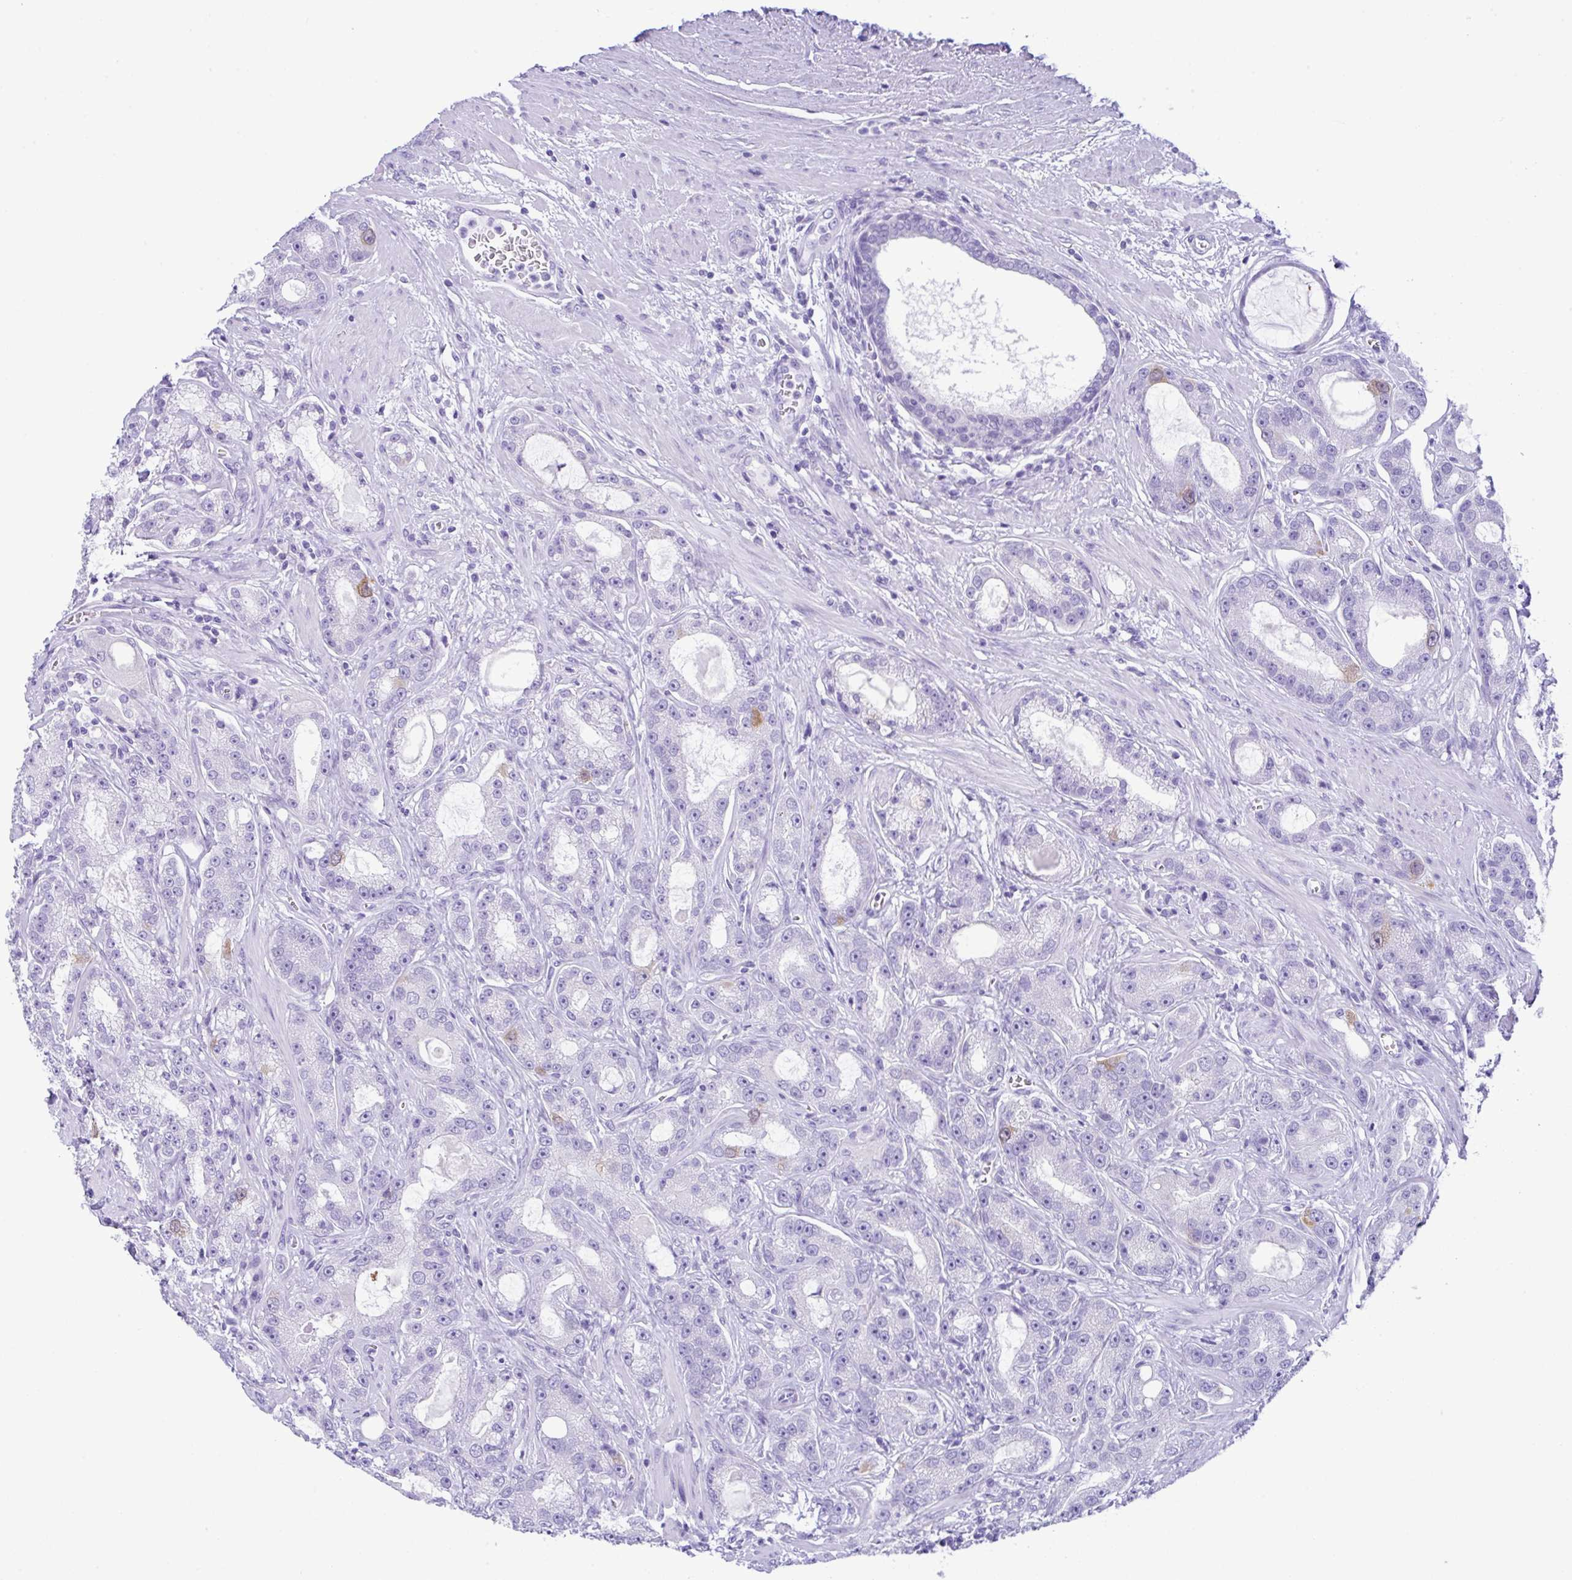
{"staining": {"intensity": "moderate", "quantity": "<25%", "location": "cytoplasmic/membranous"}, "tissue": "prostate cancer", "cell_type": "Tumor cells", "image_type": "cancer", "snomed": [{"axis": "morphology", "description": "Adenocarcinoma, High grade"}, {"axis": "topography", "description": "Prostate"}], "caption": "Immunohistochemistry (IHC) staining of adenocarcinoma (high-grade) (prostate), which shows low levels of moderate cytoplasmic/membranous positivity in approximately <25% of tumor cells indicating moderate cytoplasmic/membranous protein positivity. The staining was performed using DAB (3,3'-diaminobenzidine) (brown) for protein detection and nuclei were counterstained in hematoxylin (blue).", "gene": "RRM2", "patient": {"sex": "male", "age": 65}}